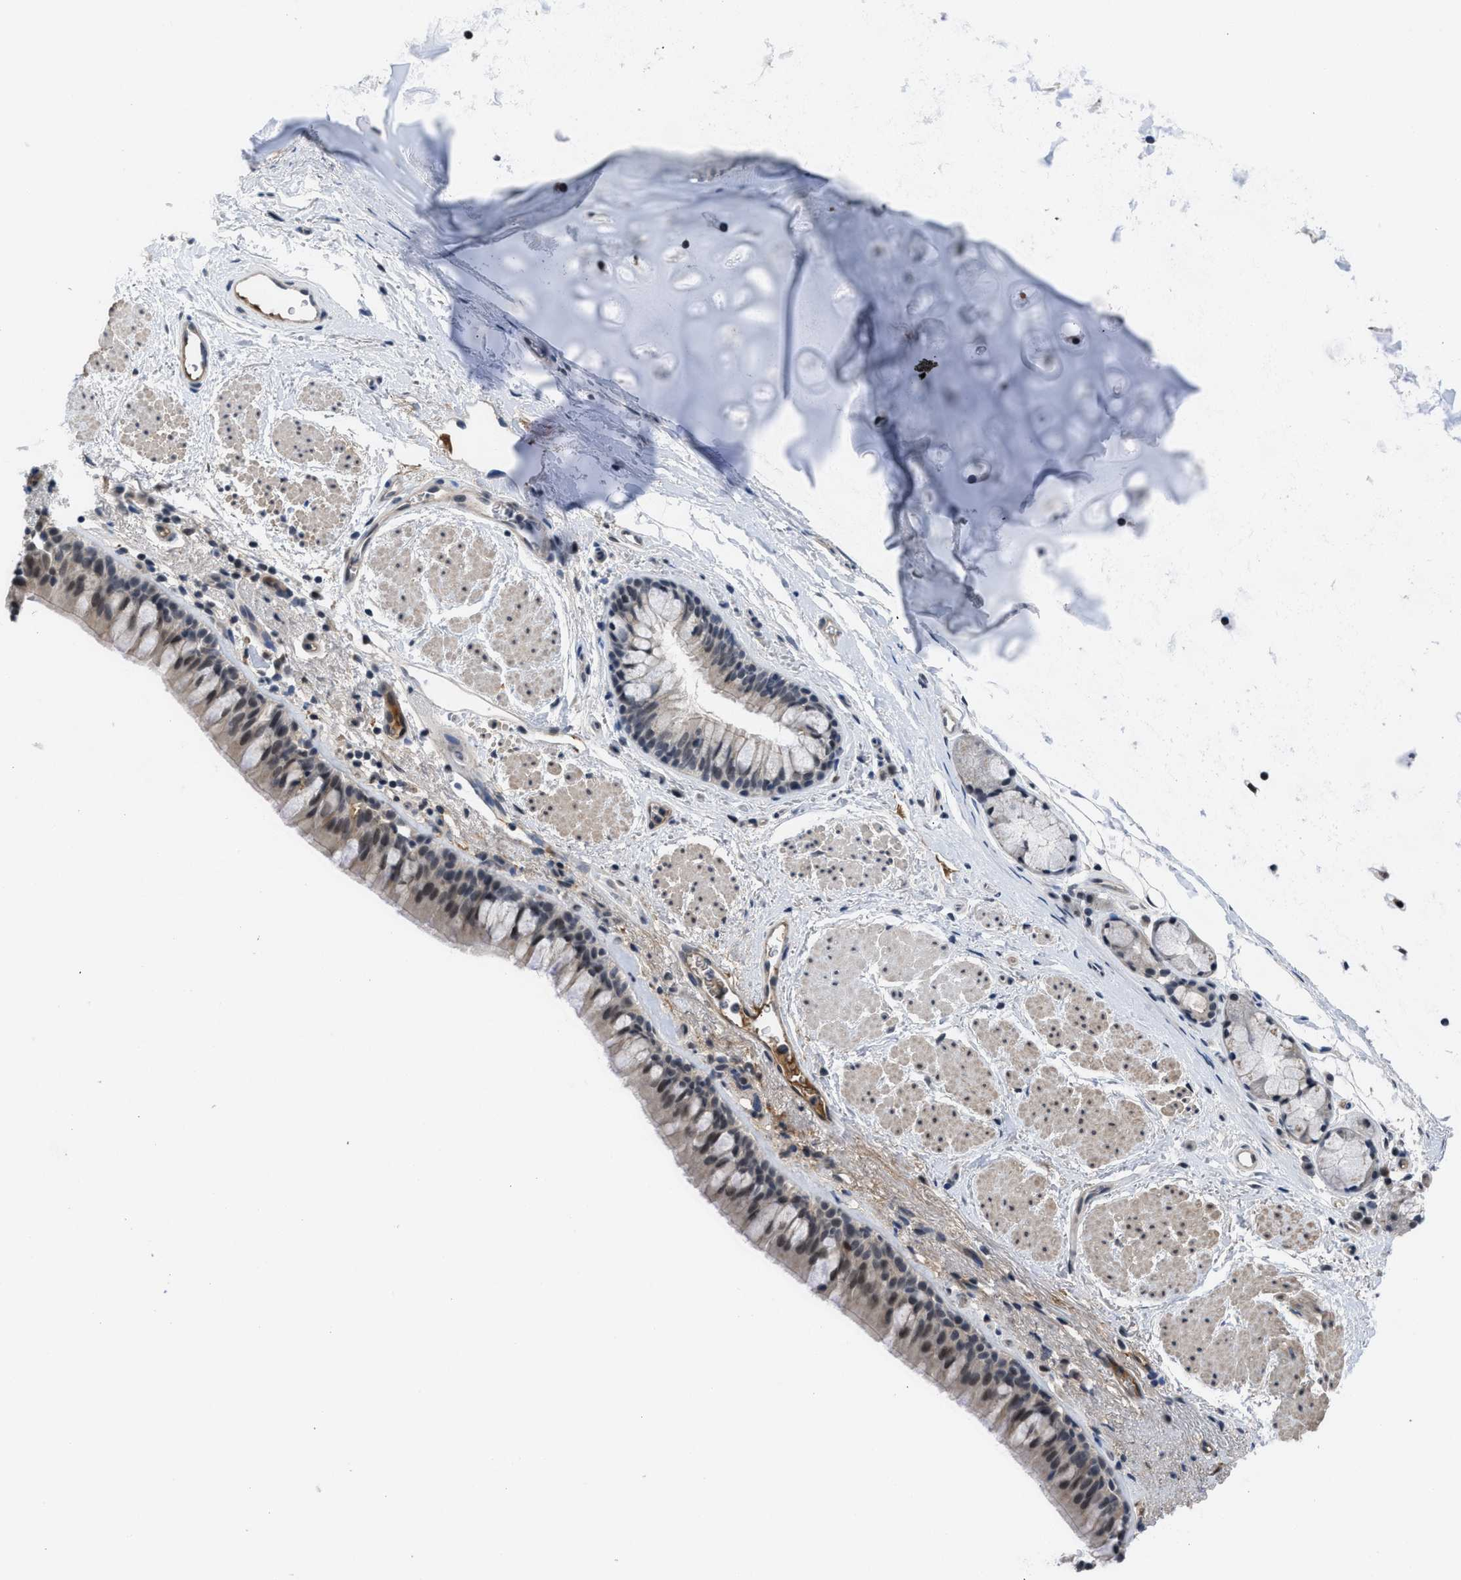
{"staining": {"intensity": "moderate", "quantity": ">75%", "location": "nuclear"}, "tissue": "bronchus", "cell_type": "Respiratory epithelial cells", "image_type": "normal", "snomed": [{"axis": "morphology", "description": "Normal tissue, NOS"}, {"axis": "topography", "description": "Cartilage tissue"}, {"axis": "topography", "description": "Bronchus"}], "caption": "Protein expression analysis of unremarkable bronchus shows moderate nuclear positivity in approximately >75% of respiratory epithelial cells. The protein is shown in brown color, while the nuclei are stained blue.", "gene": "TERF2IP", "patient": {"sex": "female", "age": 53}}